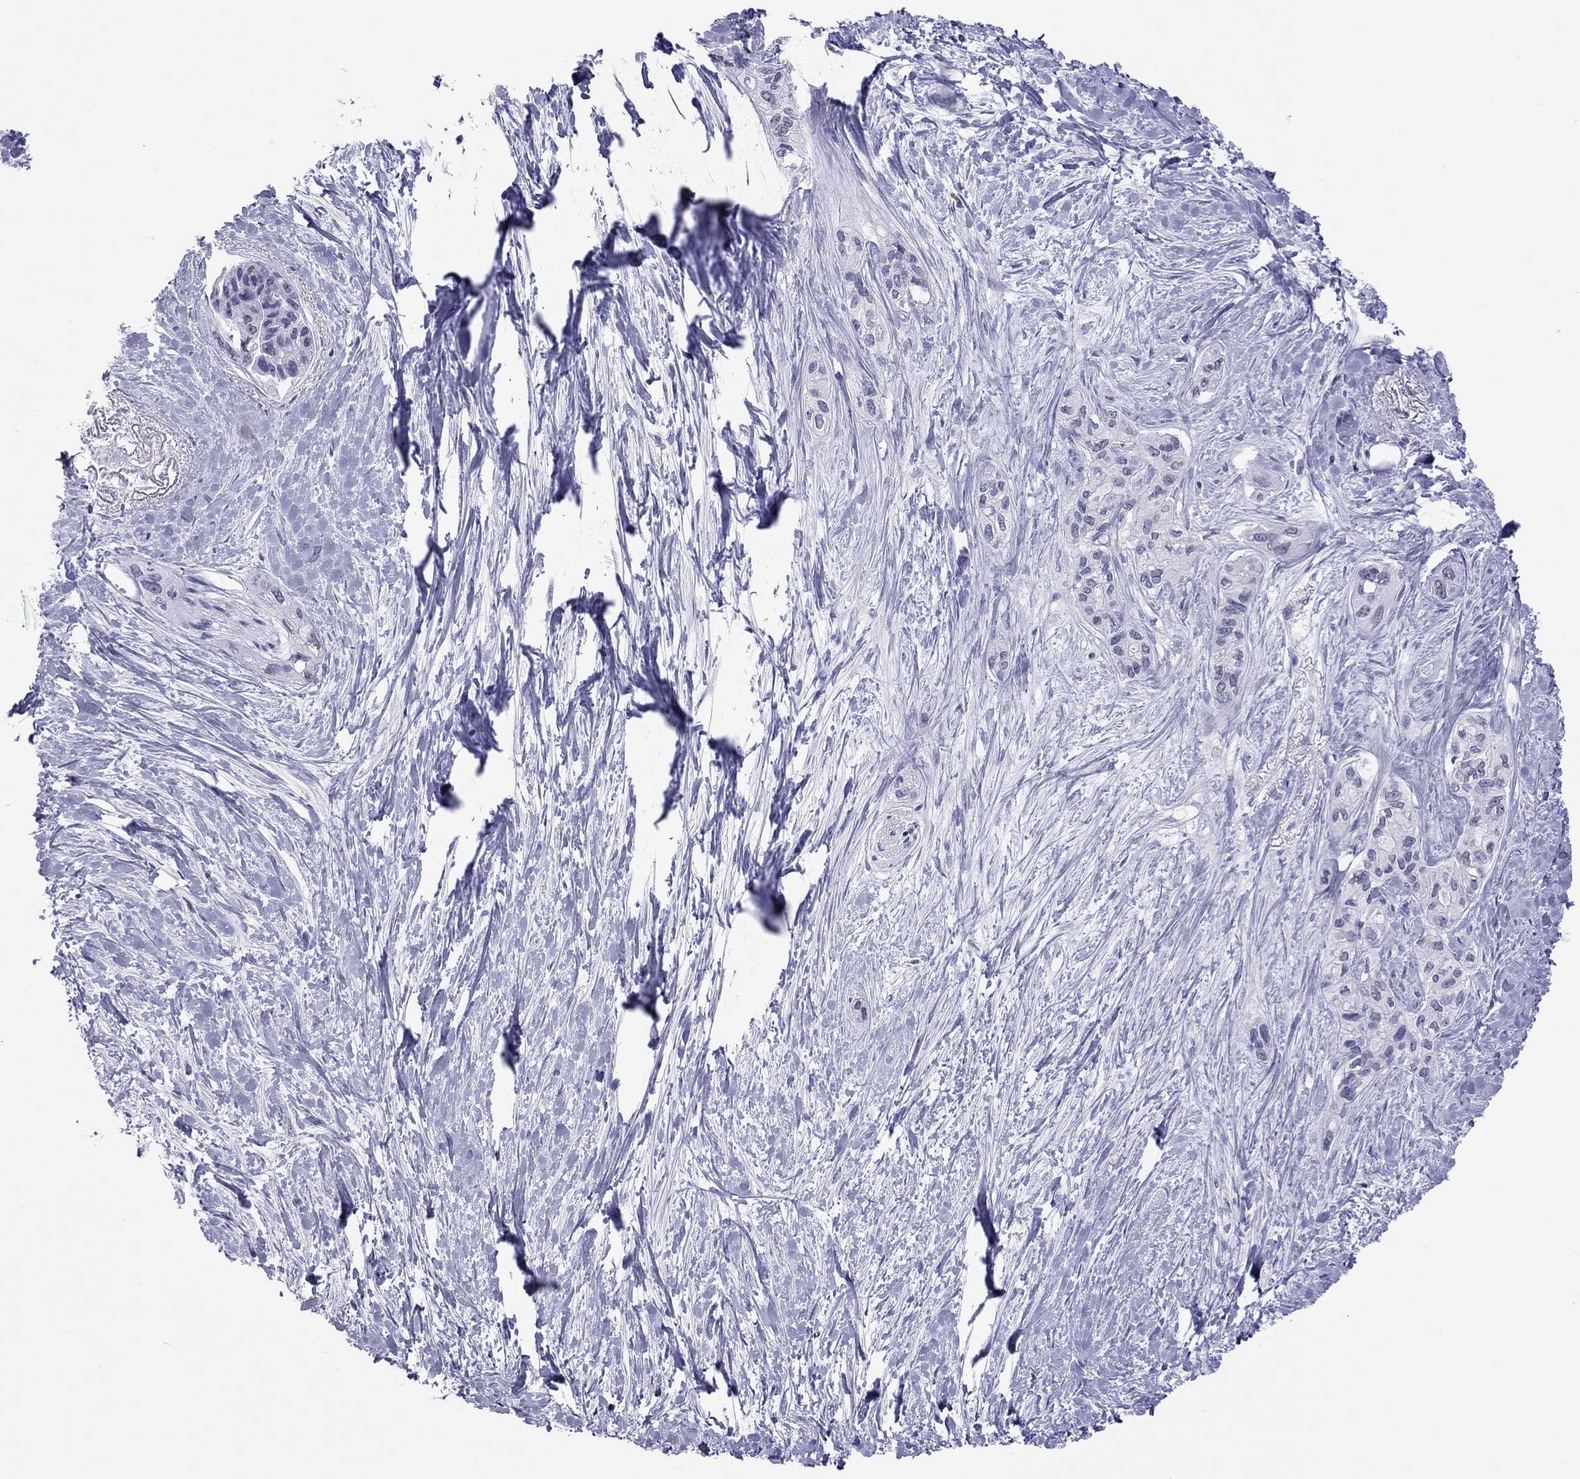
{"staining": {"intensity": "negative", "quantity": "none", "location": "none"}, "tissue": "pancreatic cancer", "cell_type": "Tumor cells", "image_type": "cancer", "snomed": [{"axis": "morphology", "description": "Adenocarcinoma, NOS"}, {"axis": "topography", "description": "Pancreas"}], "caption": "A micrograph of human pancreatic adenocarcinoma is negative for staining in tumor cells.", "gene": "JHY", "patient": {"sex": "female", "age": 50}}